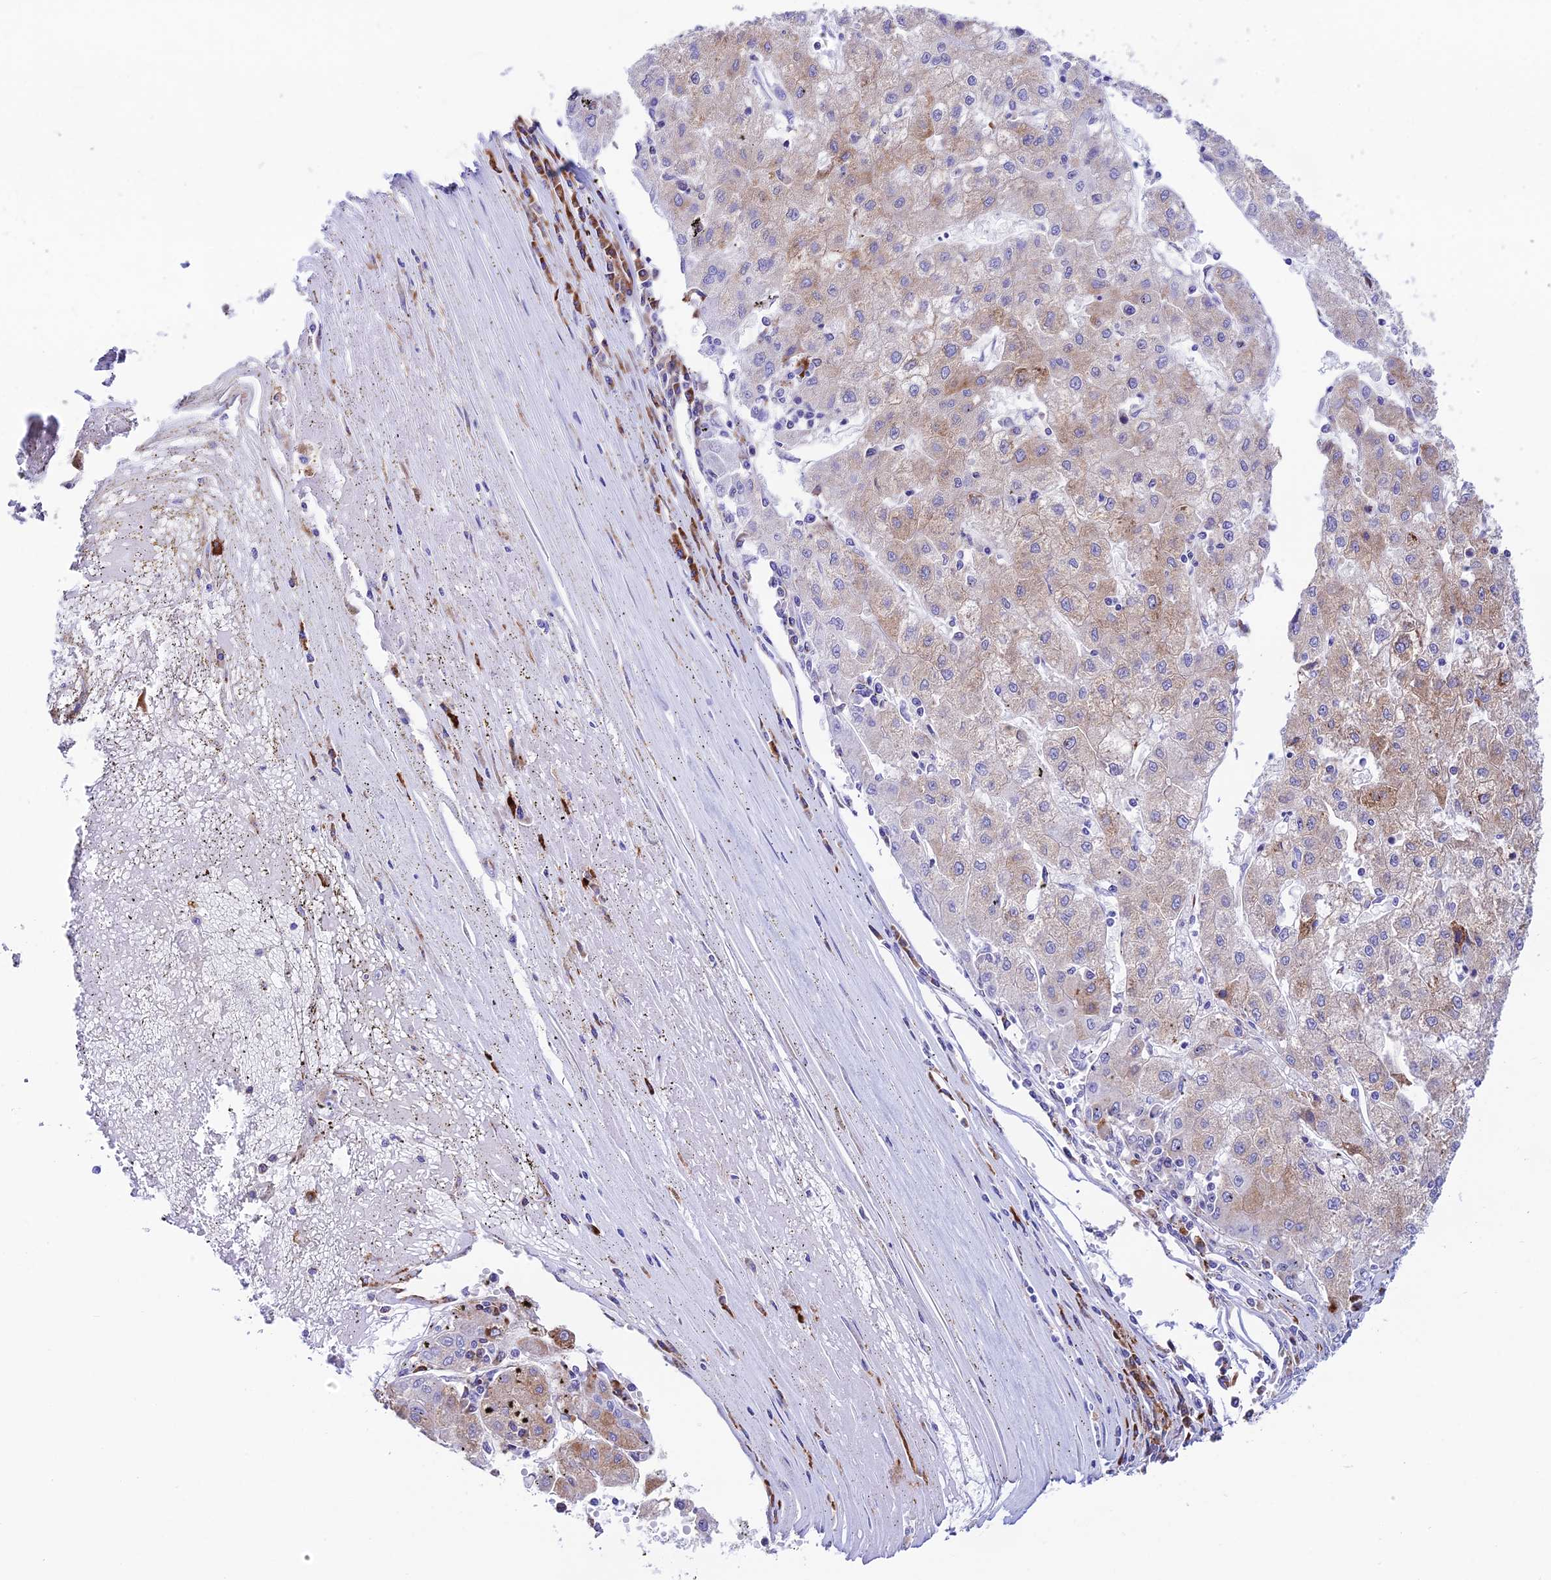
{"staining": {"intensity": "weak", "quantity": "<25%", "location": "cytoplasmic/membranous"}, "tissue": "liver cancer", "cell_type": "Tumor cells", "image_type": "cancer", "snomed": [{"axis": "morphology", "description": "Carcinoma, Hepatocellular, NOS"}, {"axis": "topography", "description": "Liver"}], "caption": "An IHC photomicrograph of liver cancer (hepatocellular carcinoma) is shown. There is no staining in tumor cells of liver cancer (hepatocellular carcinoma).", "gene": "TUBGCP6", "patient": {"sex": "male", "age": 72}}